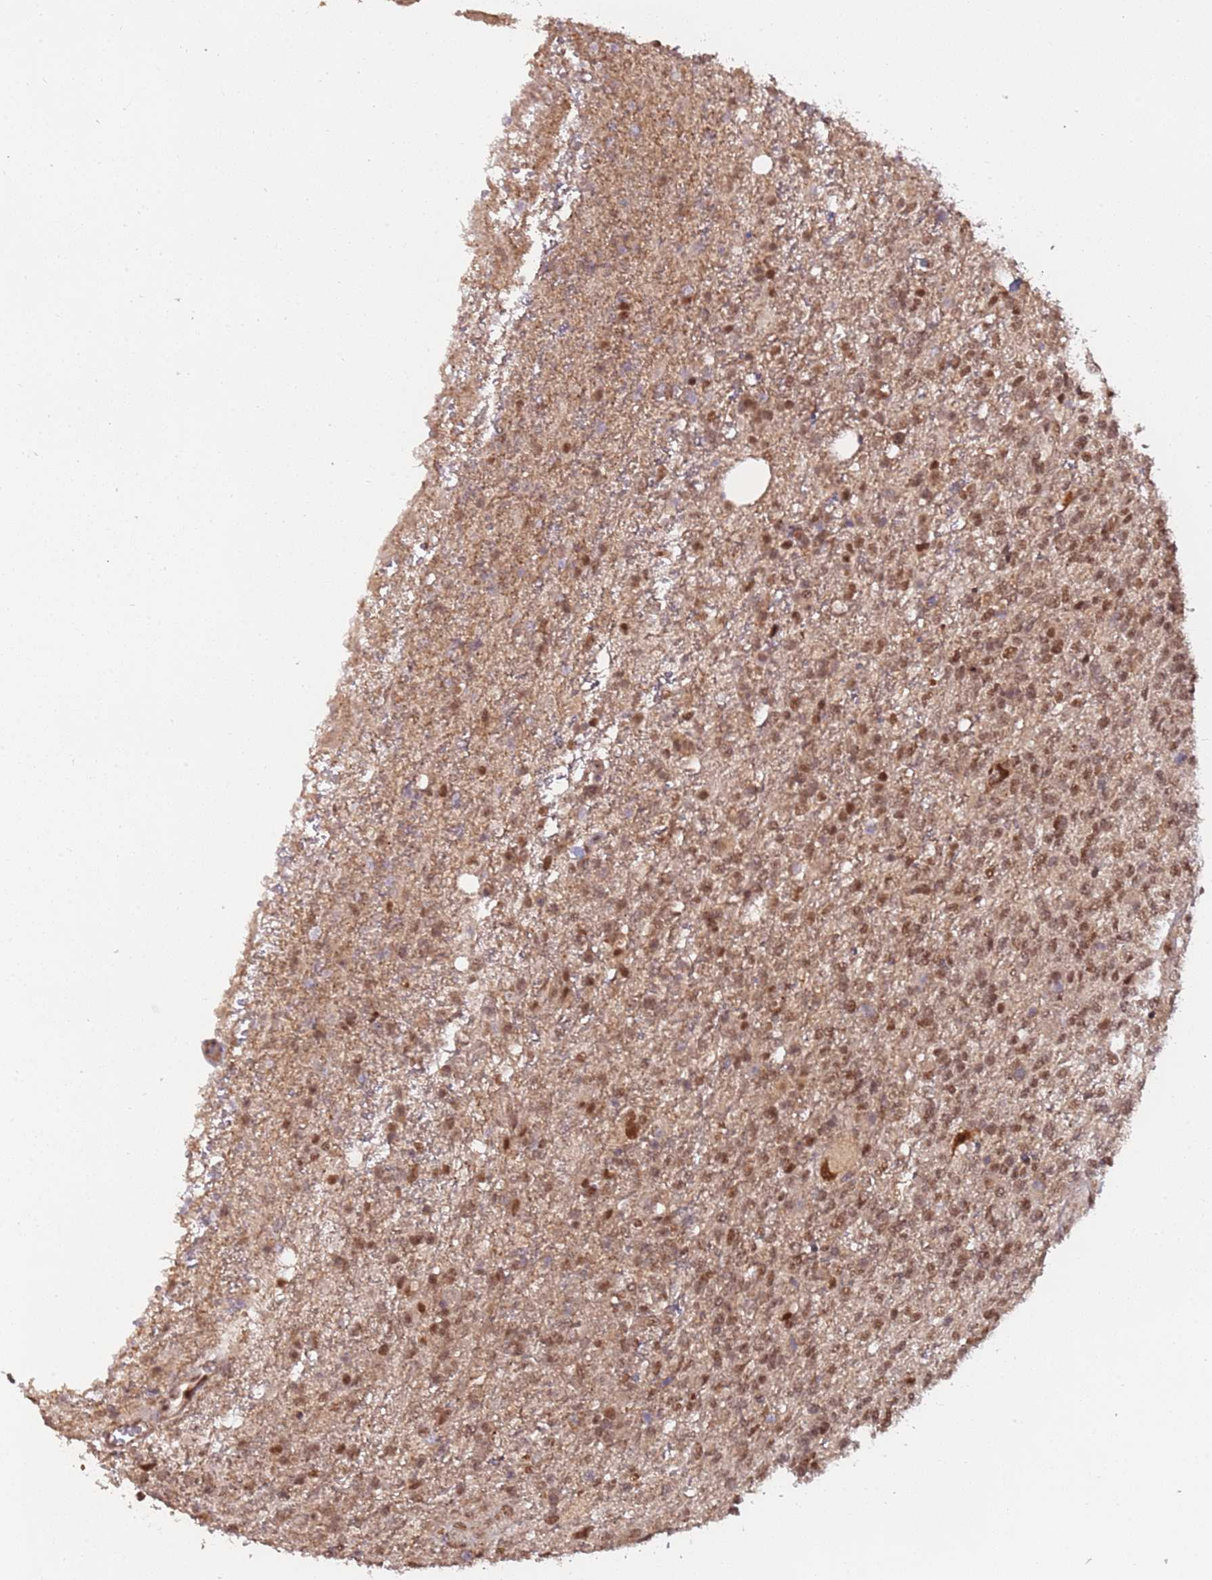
{"staining": {"intensity": "moderate", "quantity": ">75%", "location": "nuclear"}, "tissue": "glioma", "cell_type": "Tumor cells", "image_type": "cancer", "snomed": [{"axis": "morphology", "description": "Glioma, malignant, High grade"}, {"axis": "topography", "description": "Brain"}], "caption": "This photomicrograph demonstrates immunohistochemistry (IHC) staining of malignant glioma (high-grade), with medium moderate nuclear expression in about >75% of tumor cells.", "gene": "POLR3H", "patient": {"sex": "male", "age": 56}}